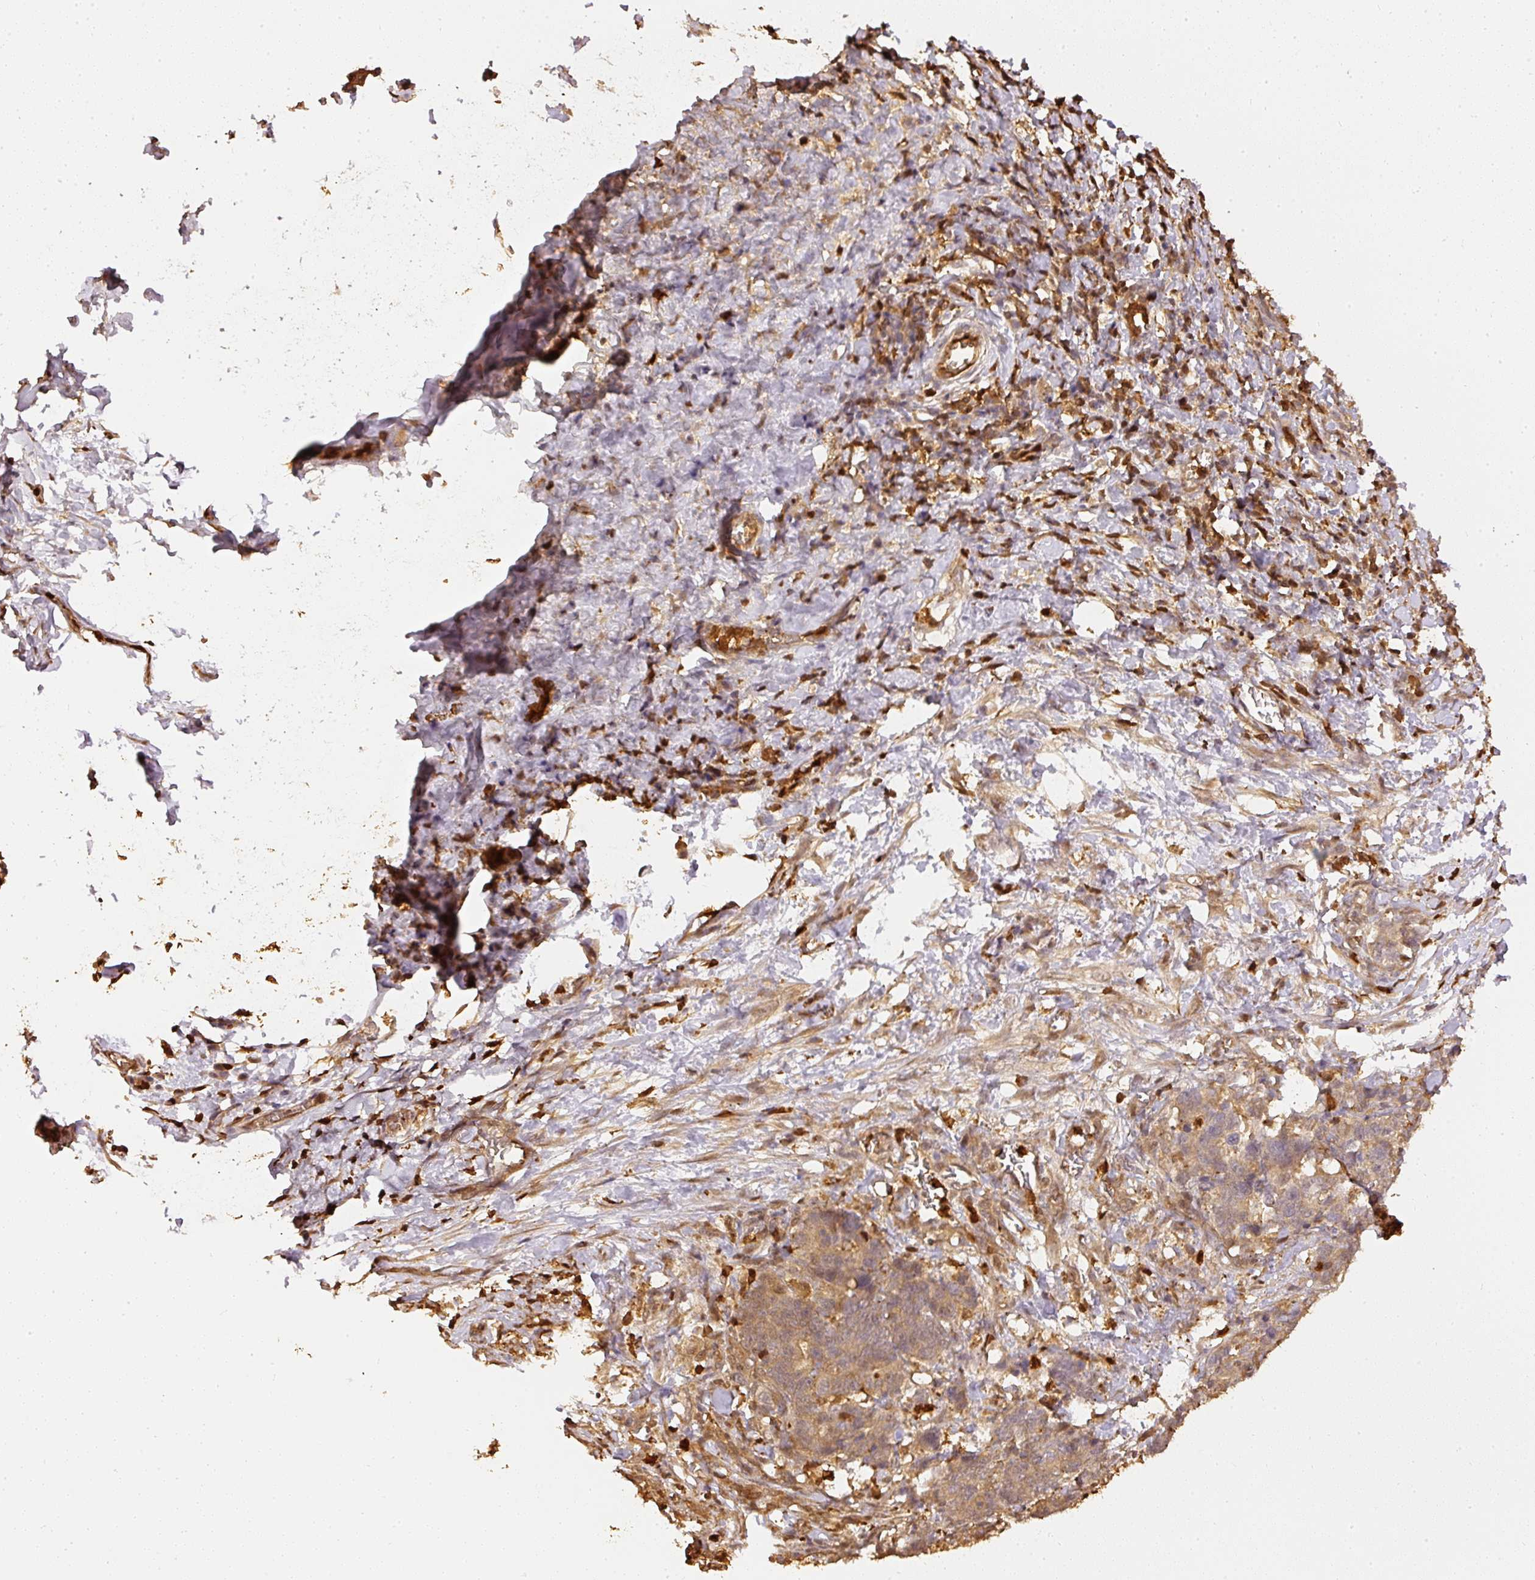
{"staining": {"intensity": "weak", "quantity": ">75%", "location": "cytoplasmic/membranous"}, "tissue": "stomach cancer", "cell_type": "Tumor cells", "image_type": "cancer", "snomed": [{"axis": "morphology", "description": "Normal tissue, NOS"}, {"axis": "morphology", "description": "Adenocarcinoma, NOS"}, {"axis": "topography", "description": "Stomach"}], "caption": "Stomach cancer (adenocarcinoma) stained with immunohistochemistry exhibits weak cytoplasmic/membranous positivity in about >75% of tumor cells. The protein of interest is shown in brown color, while the nuclei are stained blue.", "gene": "PFN1", "patient": {"sex": "female", "age": 64}}